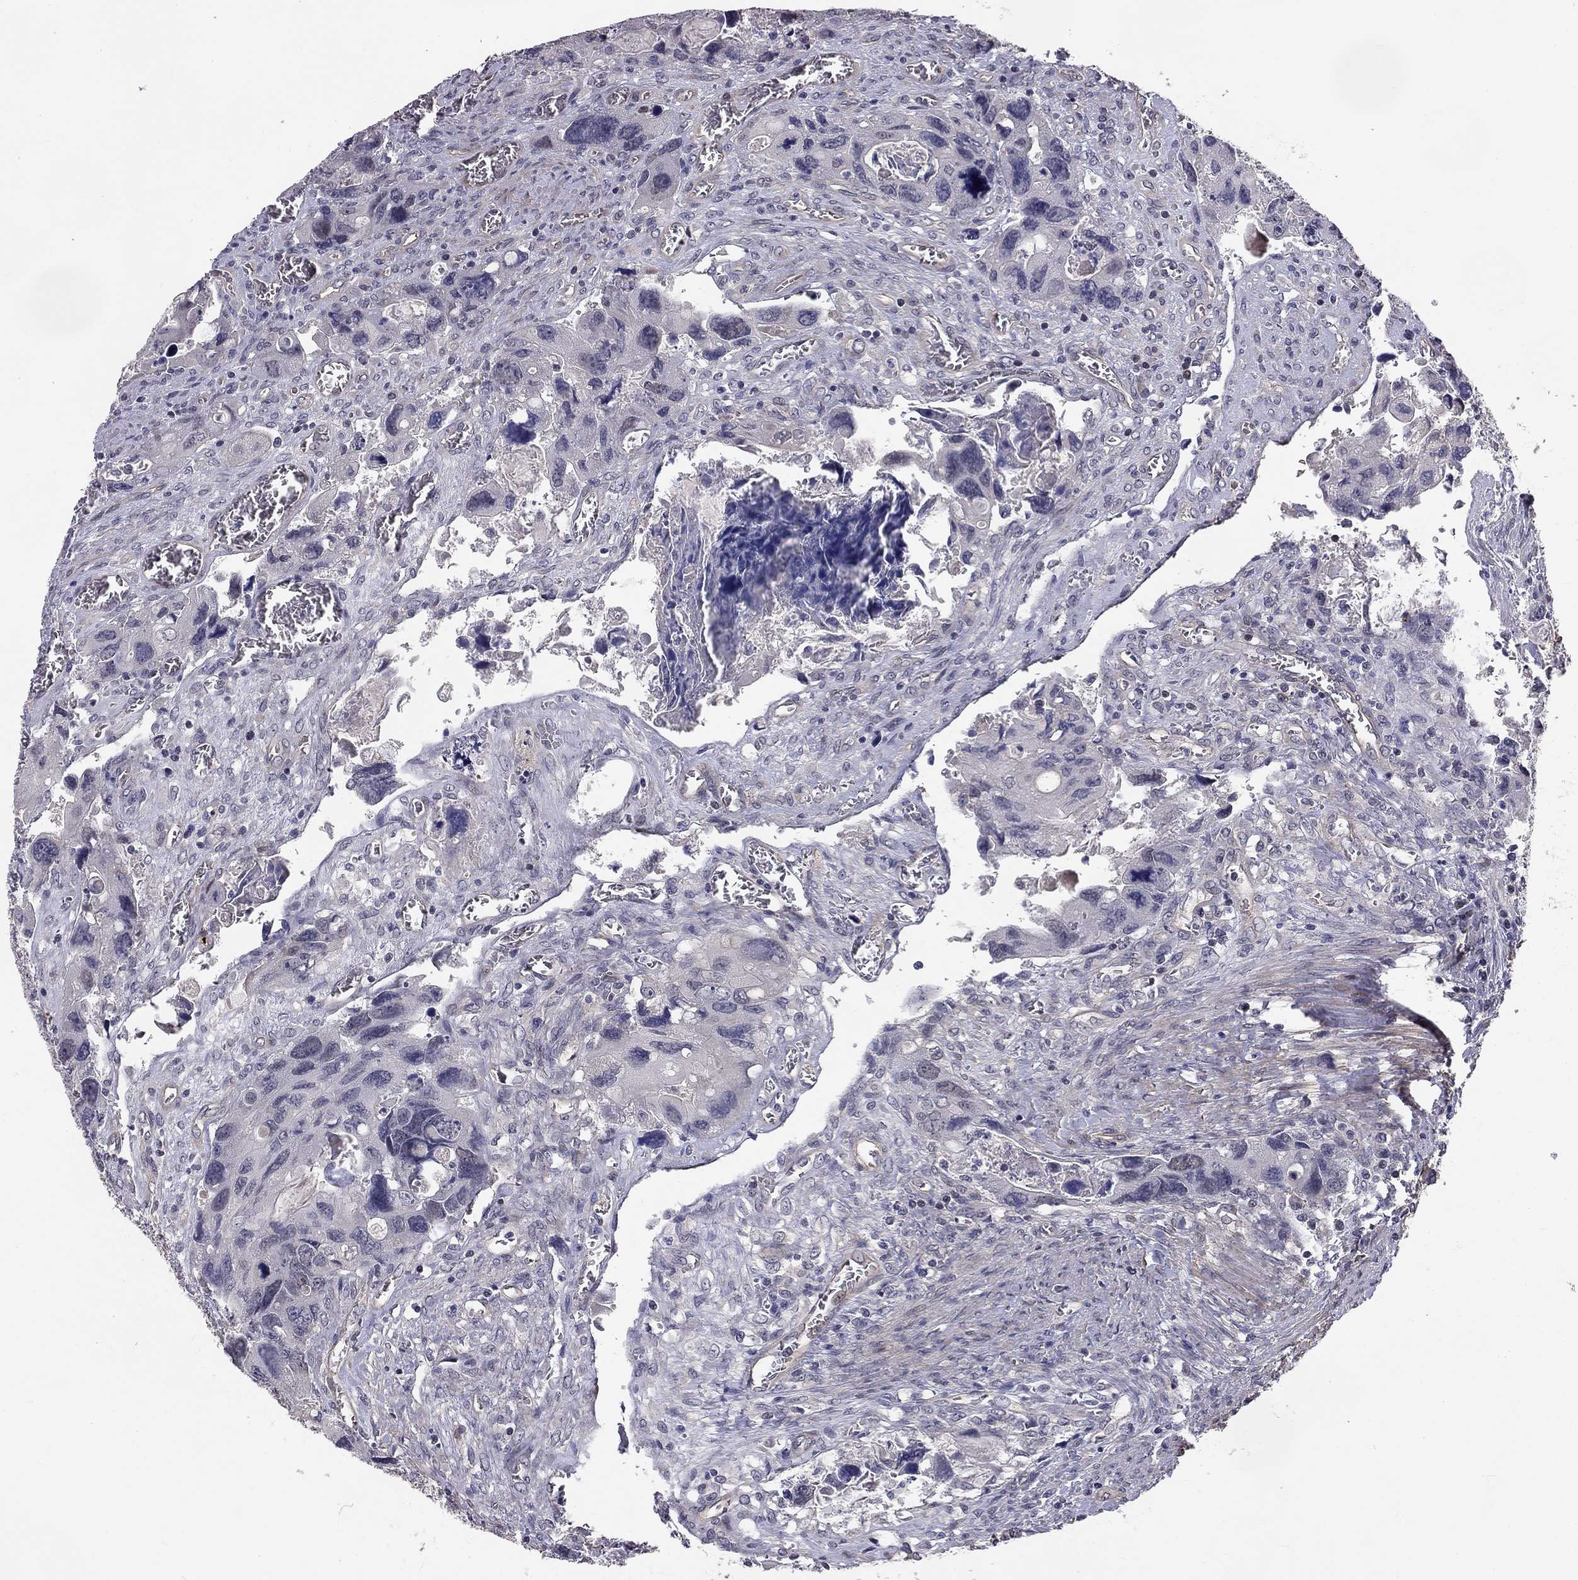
{"staining": {"intensity": "negative", "quantity": "none", "location": "none"}, "tissue": "colorectal cancer", "cell_type": "Tumor cells", "image_type": "cancer", "snomed": [{"axis": "morphology", "description": "Adenocarcinoma, NOS"}, {"axis": "topography", "description": "Rectum"}], "caption": "Protein analysis of colorectal cancer shows no significant expression in tumor cells. (Stains: DAB immunohistochemistry with hematoxylin counter stain, Microscopy: brightfield microscopy at high magnification).", "gene": "GJB4", "patient": {"sex": "male", "age": 62}}